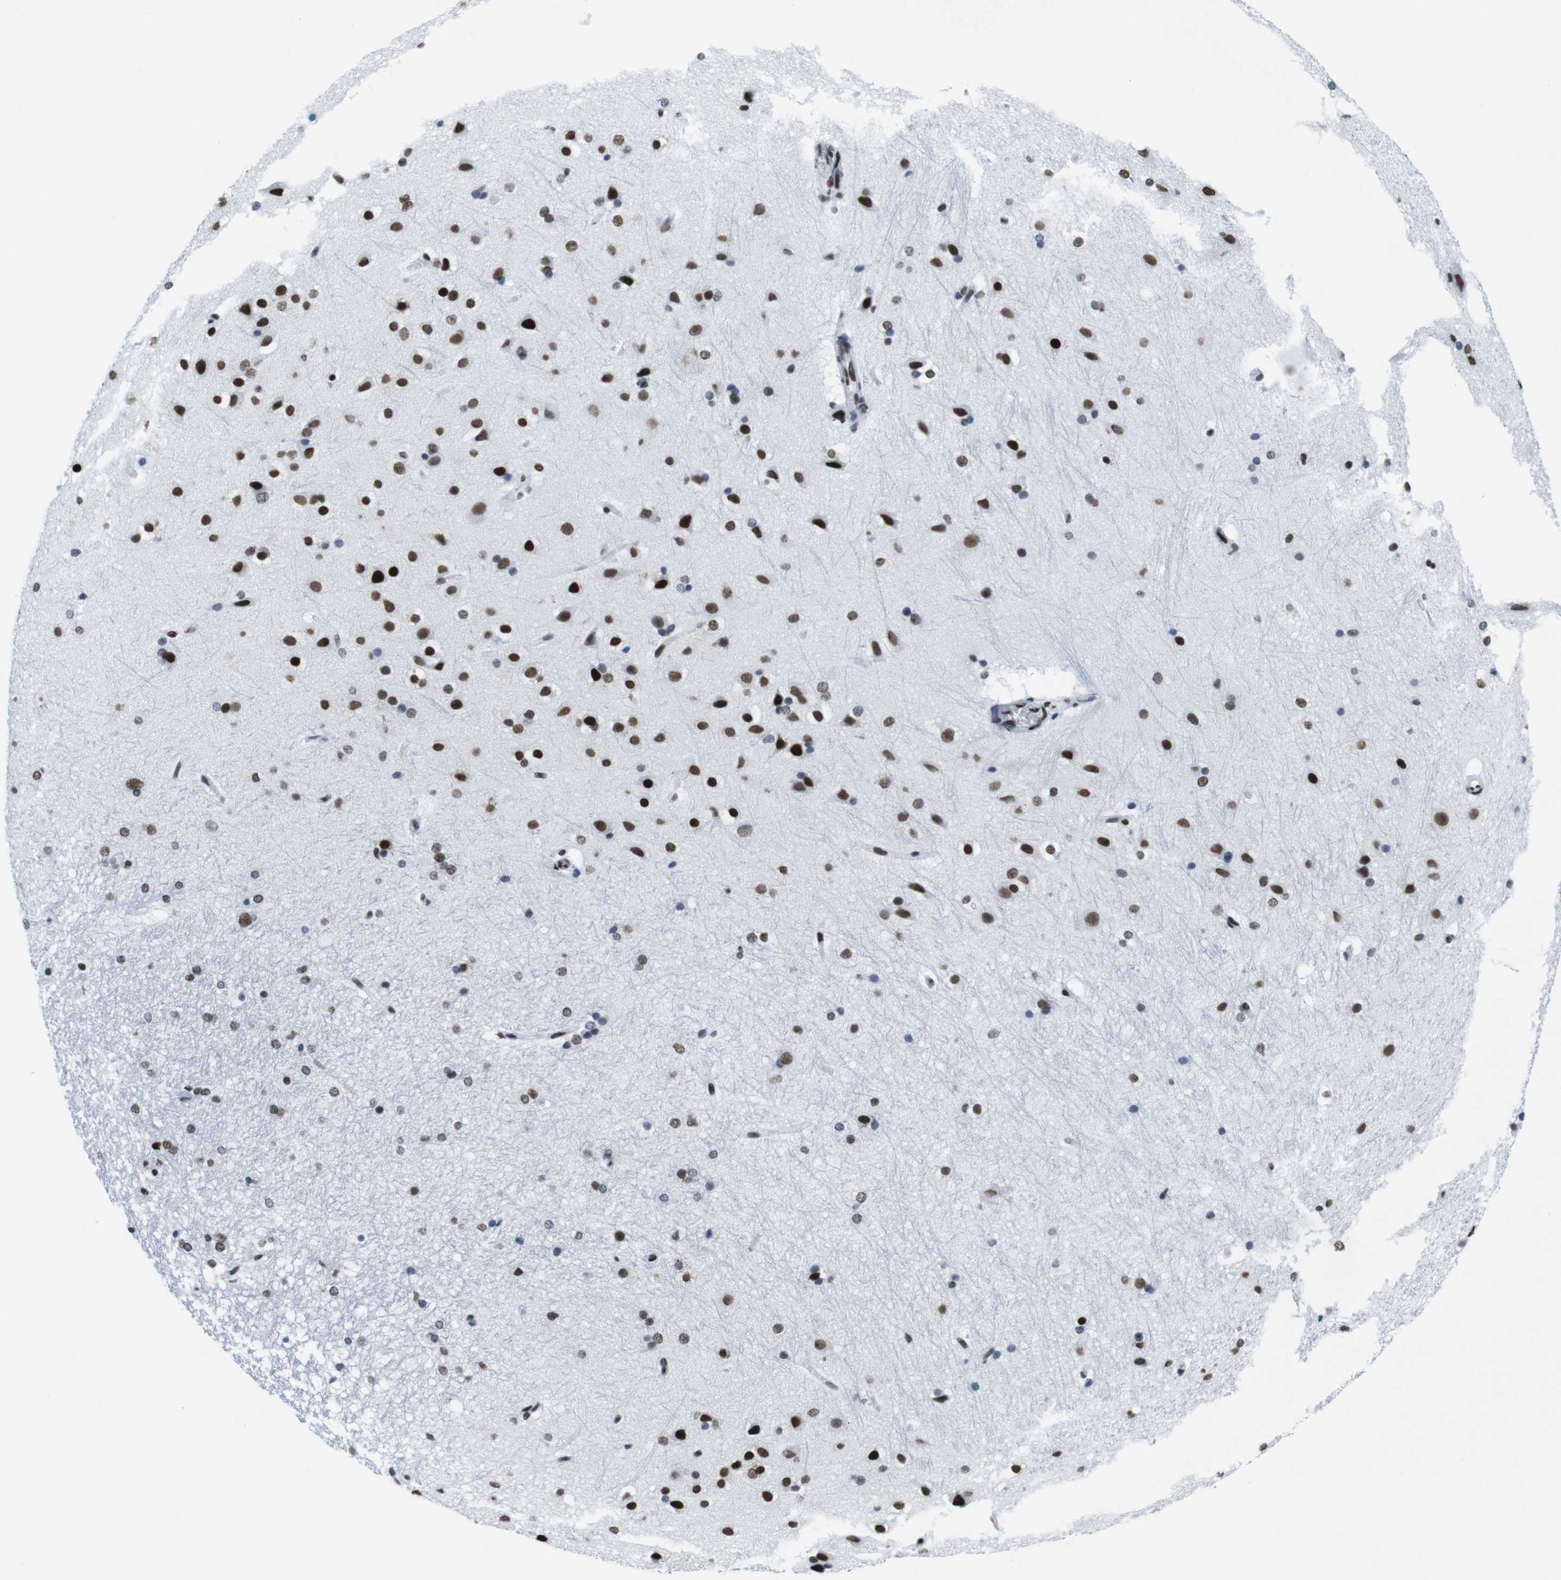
{"staining": {"intensity": "moderate", "quantity": "25%-75%", "location": "nuclear"}, "tissue": "hippocampus", "cell_type": "Glial cells", "image_type": "normal", "snomed": [{"axis": "morphology", "description": "Normal tissue, NOS"}, {"axis": "topography", "description": "Hippocampus"}], "caption": "Hippocampus stained with immunohistochemistry exhibits moderate nuclear expression in approximately 25%-75% of glial cells.", "gene": "CITED2", "patient": {"sex": "female", "age": 19}}